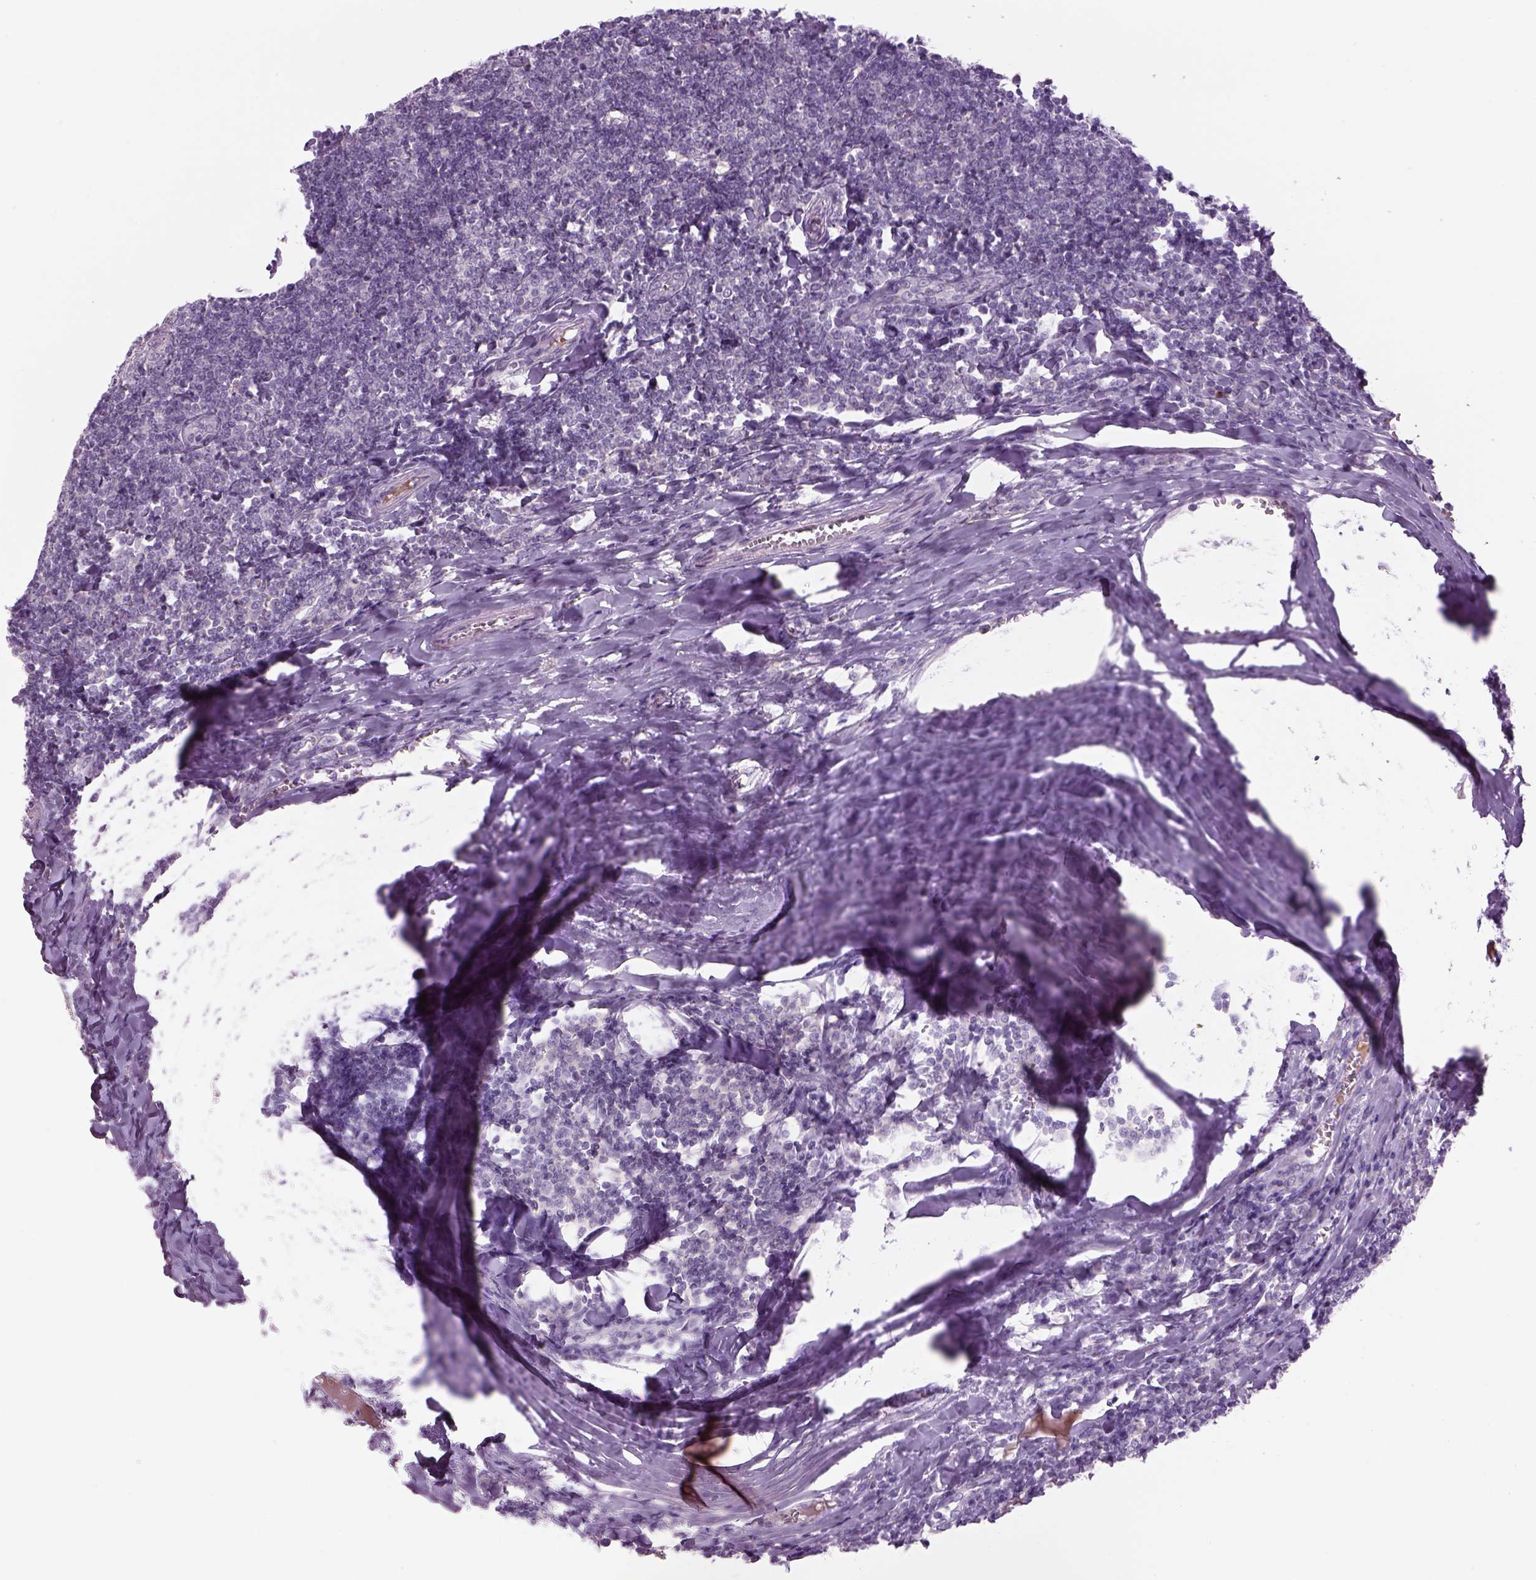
{"staining": {"intensity": "negative", "quantity": "none", "location": "none"}, "tissue": "tonsil", "cell_type": "Germinal center cells", "image_type": "normal", "snomed": [{"axis": "morphology", "description": "Normal tissue, NOS"}, {"axis": "topography", "description": "Tonsil"}], "caption": "The immunohistochemistry photomicrograph has no significant positivity in germinal center cells of tonsil. Brightfield microscopy of immunohistochemistry stained with DAB (3,3'-diaminobenzidine) (brown) and hematoxylin (blue), captured at high magnification.", "gene": "MDH1B", "patient": {"sex": "female", "age": 12}}